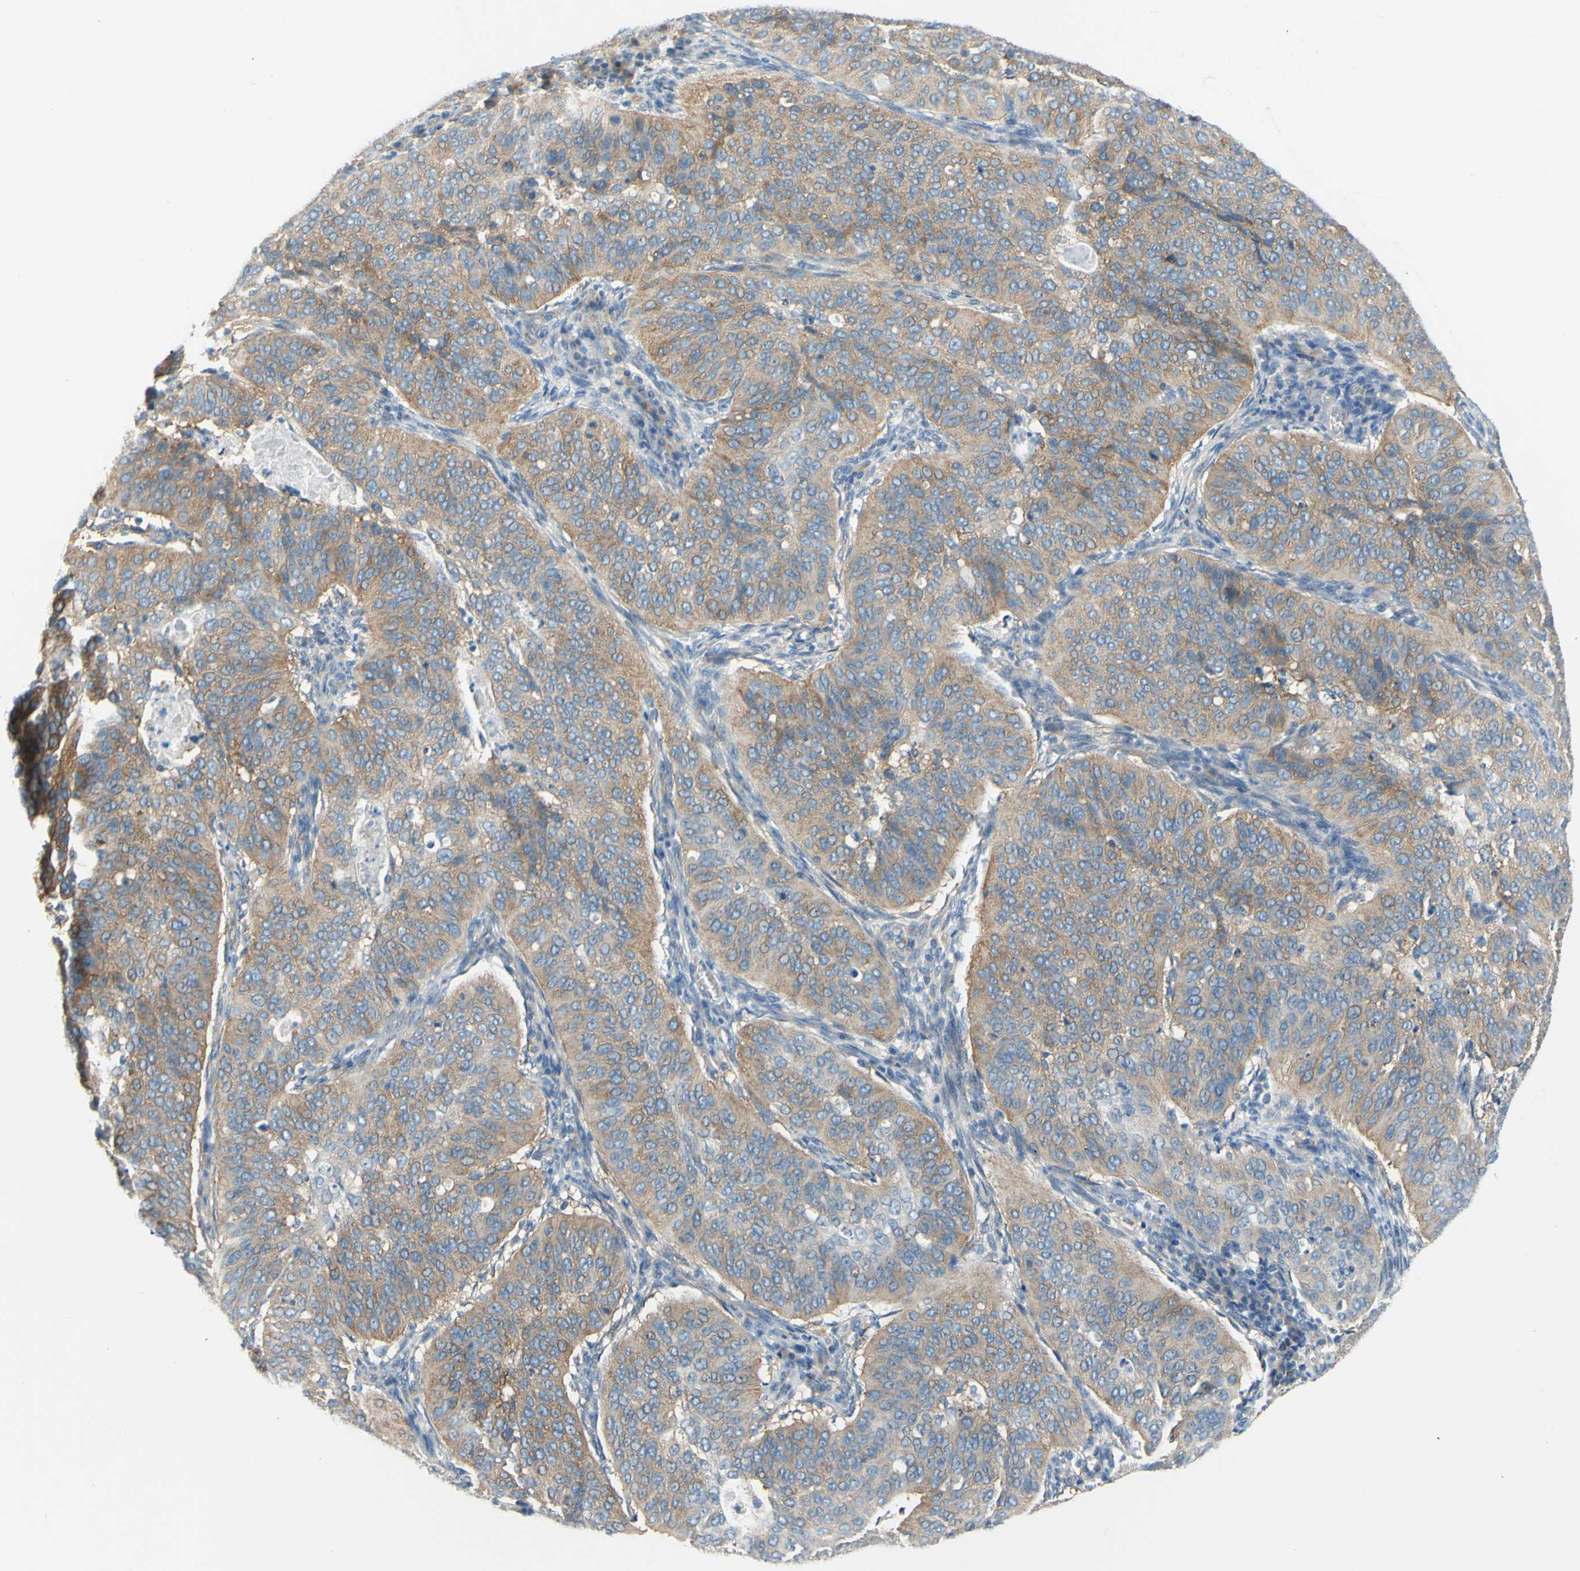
{"staining": {"intensity": "moderate", "quantity": ">75%", "location": "cytoplasmic/membranous"}, "tissue": "cervical cancer", "cell_type": "Tumor cells", "image_type": "cancer", "snomed": [{"axis": "morphology", "description": "Normal tissue, NOS"}, {"axis": "morphology", "description": "Squamous cell carcinoma, NOS"}, {"axis": "topography", "description": "Cervix"}], "caption": "Brown immunohistochemical staining in cervical squamous cell carcinoma shows moderate cytoplasmic/membranous positivity in approximately >75% of tumor cells.", "gene": "FRMD4B", "patient": {"sex": "female", "age": 39}}